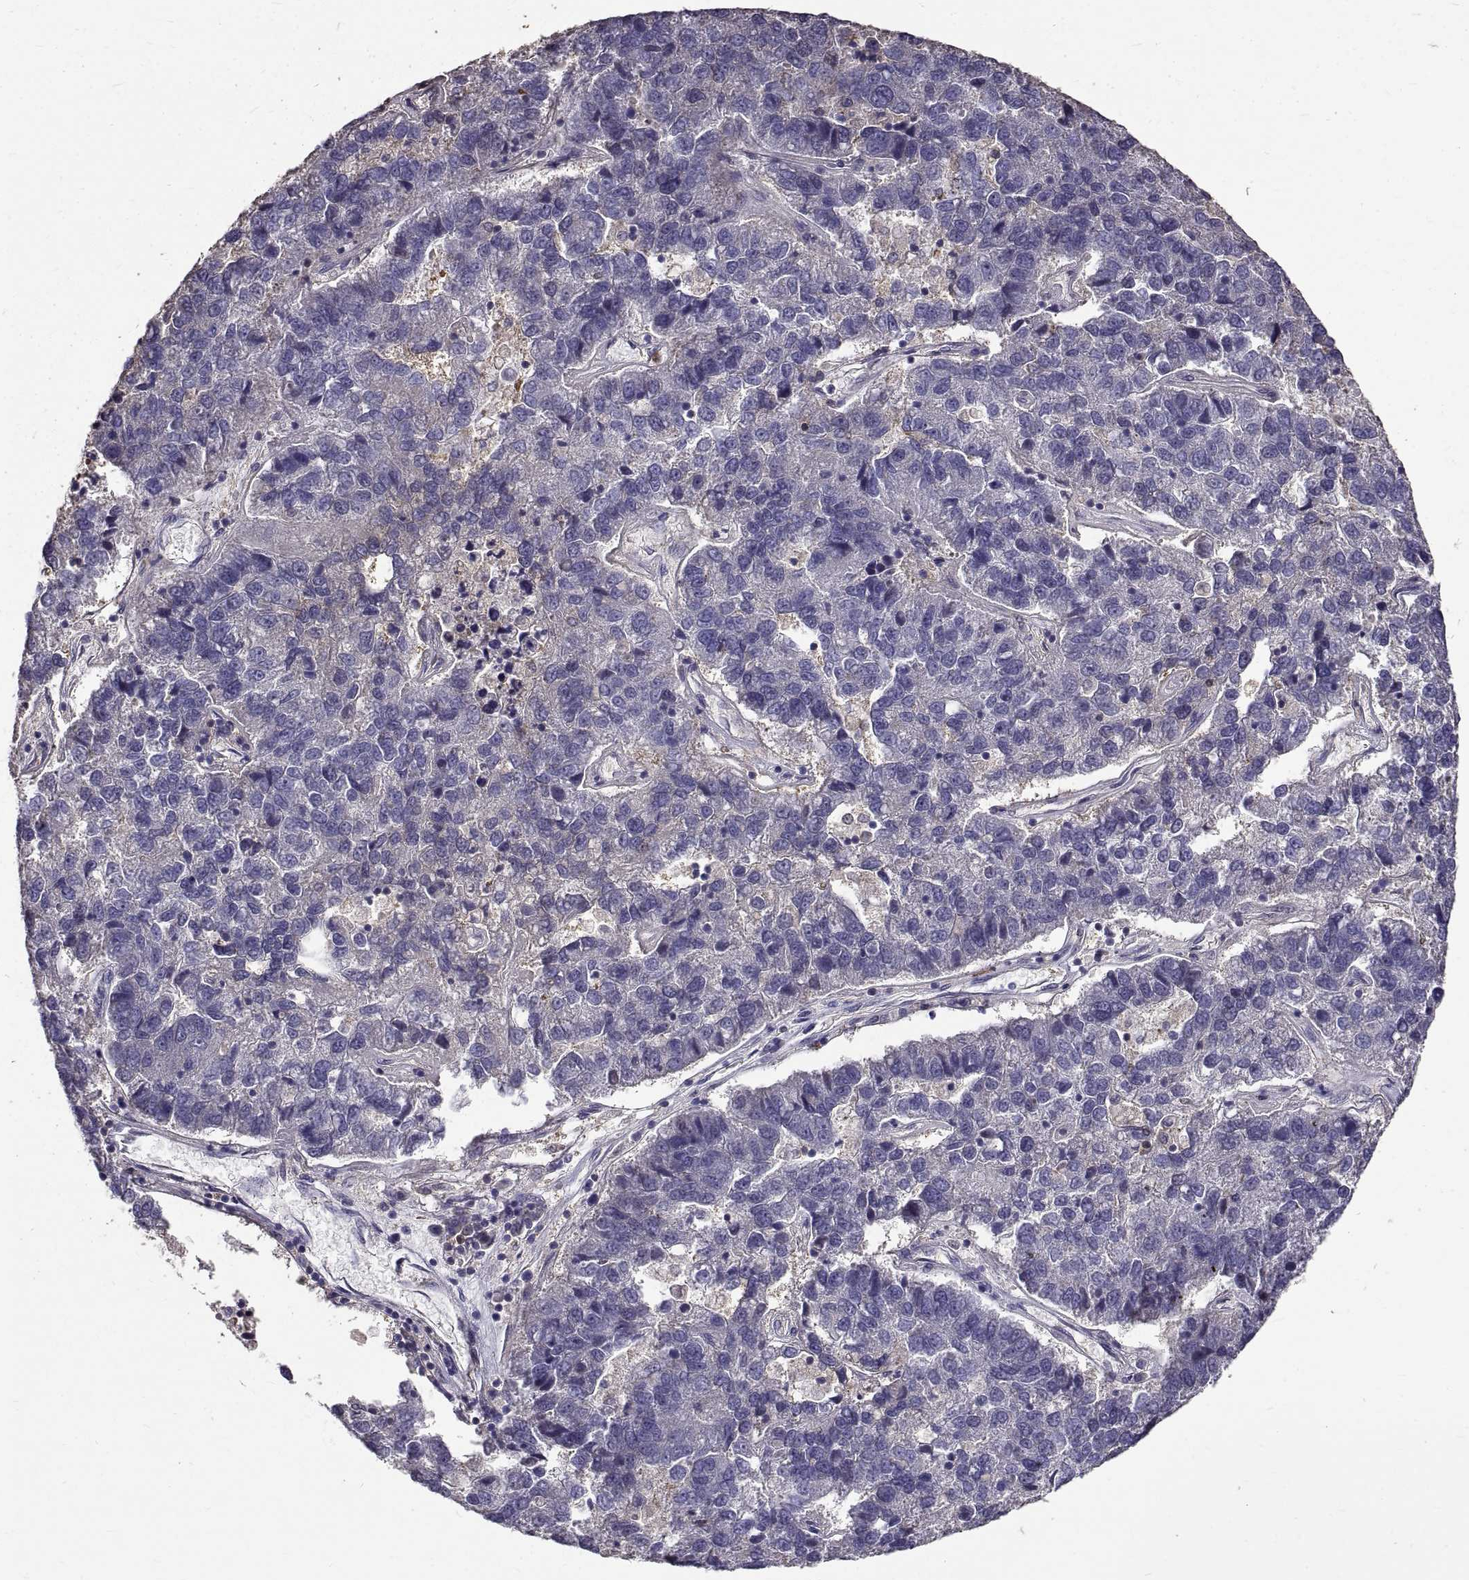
{"staining": {"intensity": "negative", "quantity": "none", "location": "none"}, "tissue": "pancreatic cancer", "cell_type": "Tumor cells", "image_type": "cancer", "snomed": [{"axis": "morphology", "description": "Adenocarcinoma, NOS"}, {"axis": "topography", "description": "Pancreas"}], "caption": "This micrograph is of pancreatic cancer stained with IHC to label a protein in brown with the nuclei are counter-stained blue. There is no positivity in tumor cells.", "gene": "PEA15", "patient": {"sex": "female", "age": 61}}